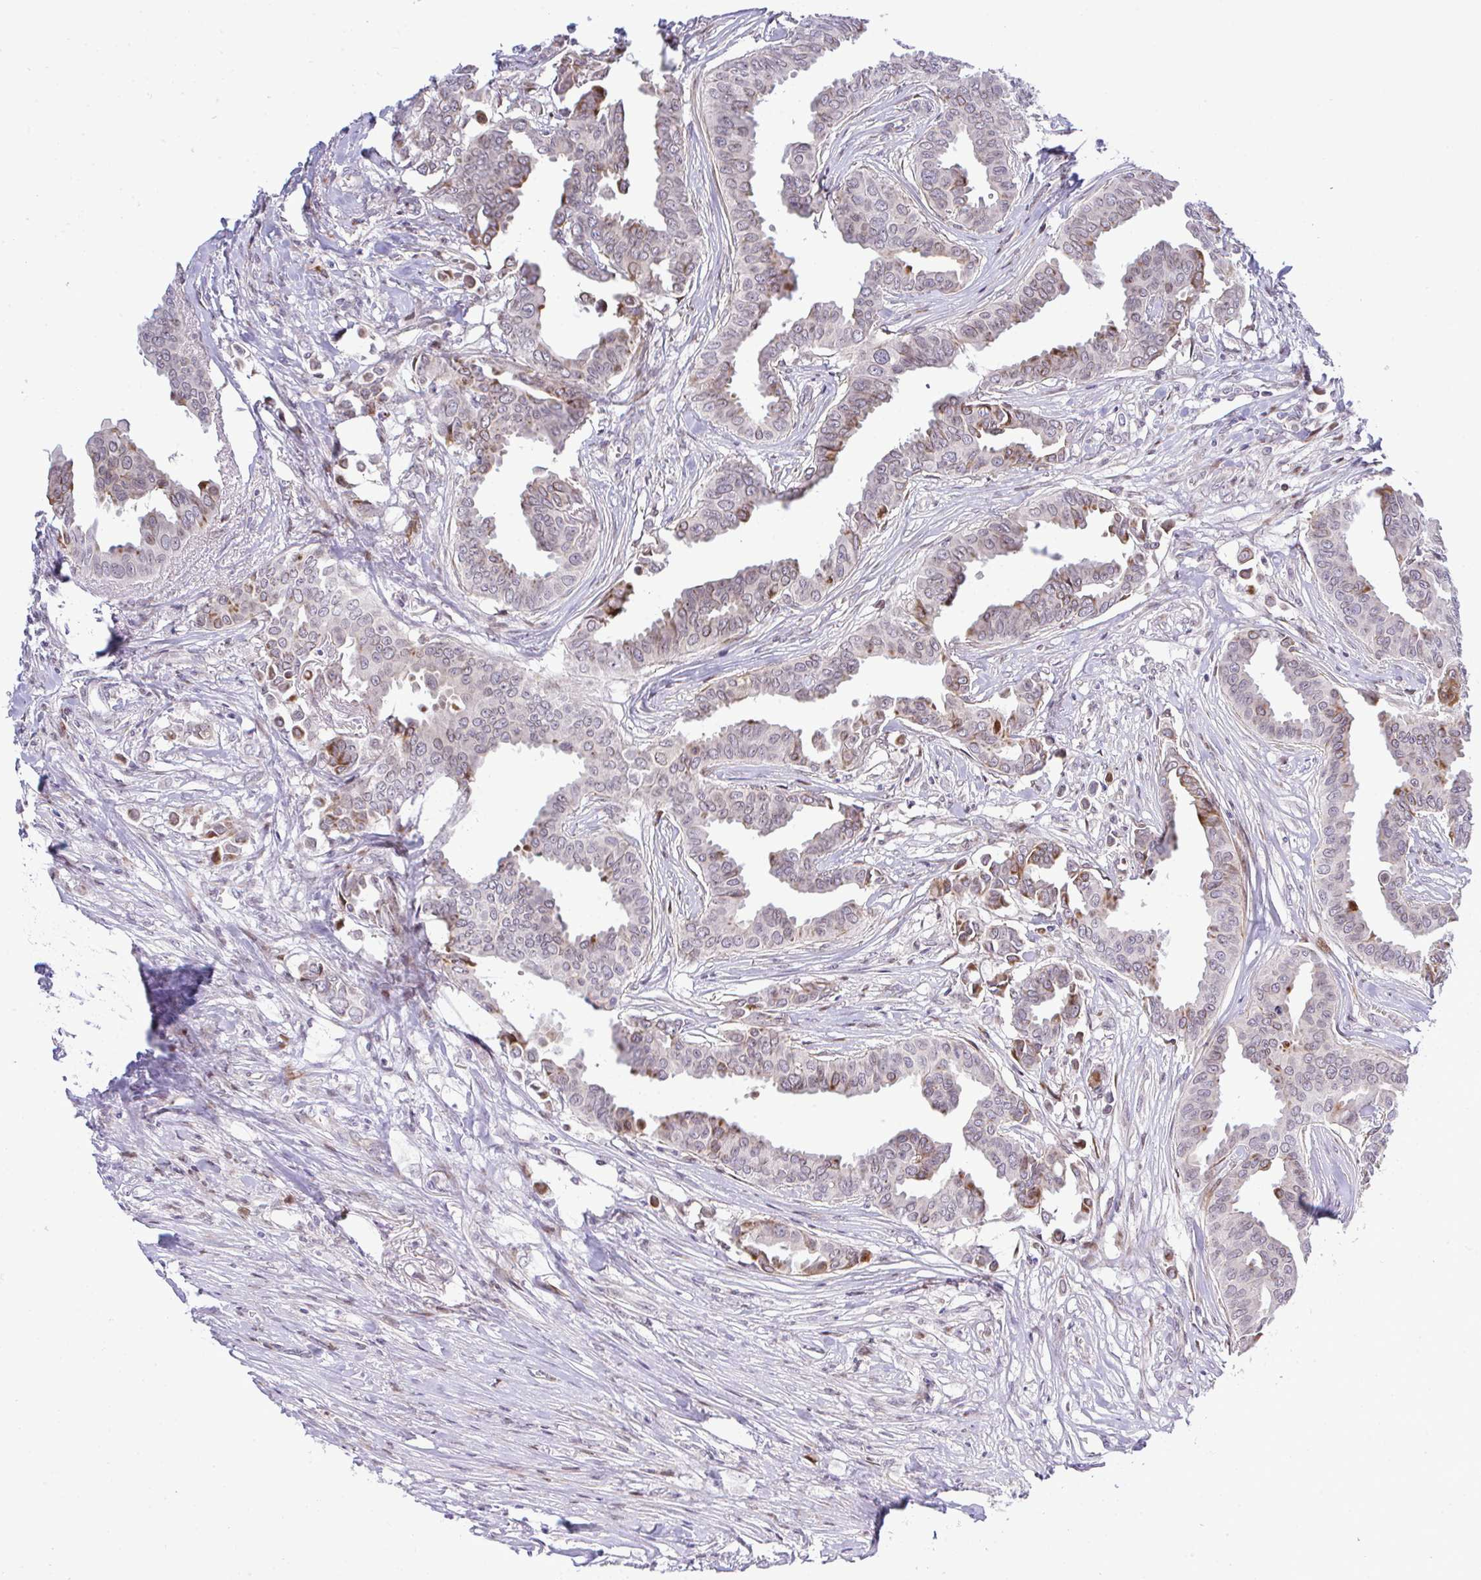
{"staining": {"intensity": "moderate", "quantity": "<25%", "location": "cytoplasmic/membranous,nuclear"}, "tissue": "breast cancer", "cell_type": "Tumor cells", "image_type": "cancer", "snomed": [{"axis": "morphology", "description": "Duct carcinoma"}, {"axis": "topography", "description": "Breast"}], "caption": "This is a histology image of immunohistochemistry (IHC) staining of breast intraductal carcinoma, which shows moderate staining in the cytoplasmic/membranous and nuclear of tumor cells.", "gene": "CASTOR2", "patient": {"sex": "female", "age": 45}}